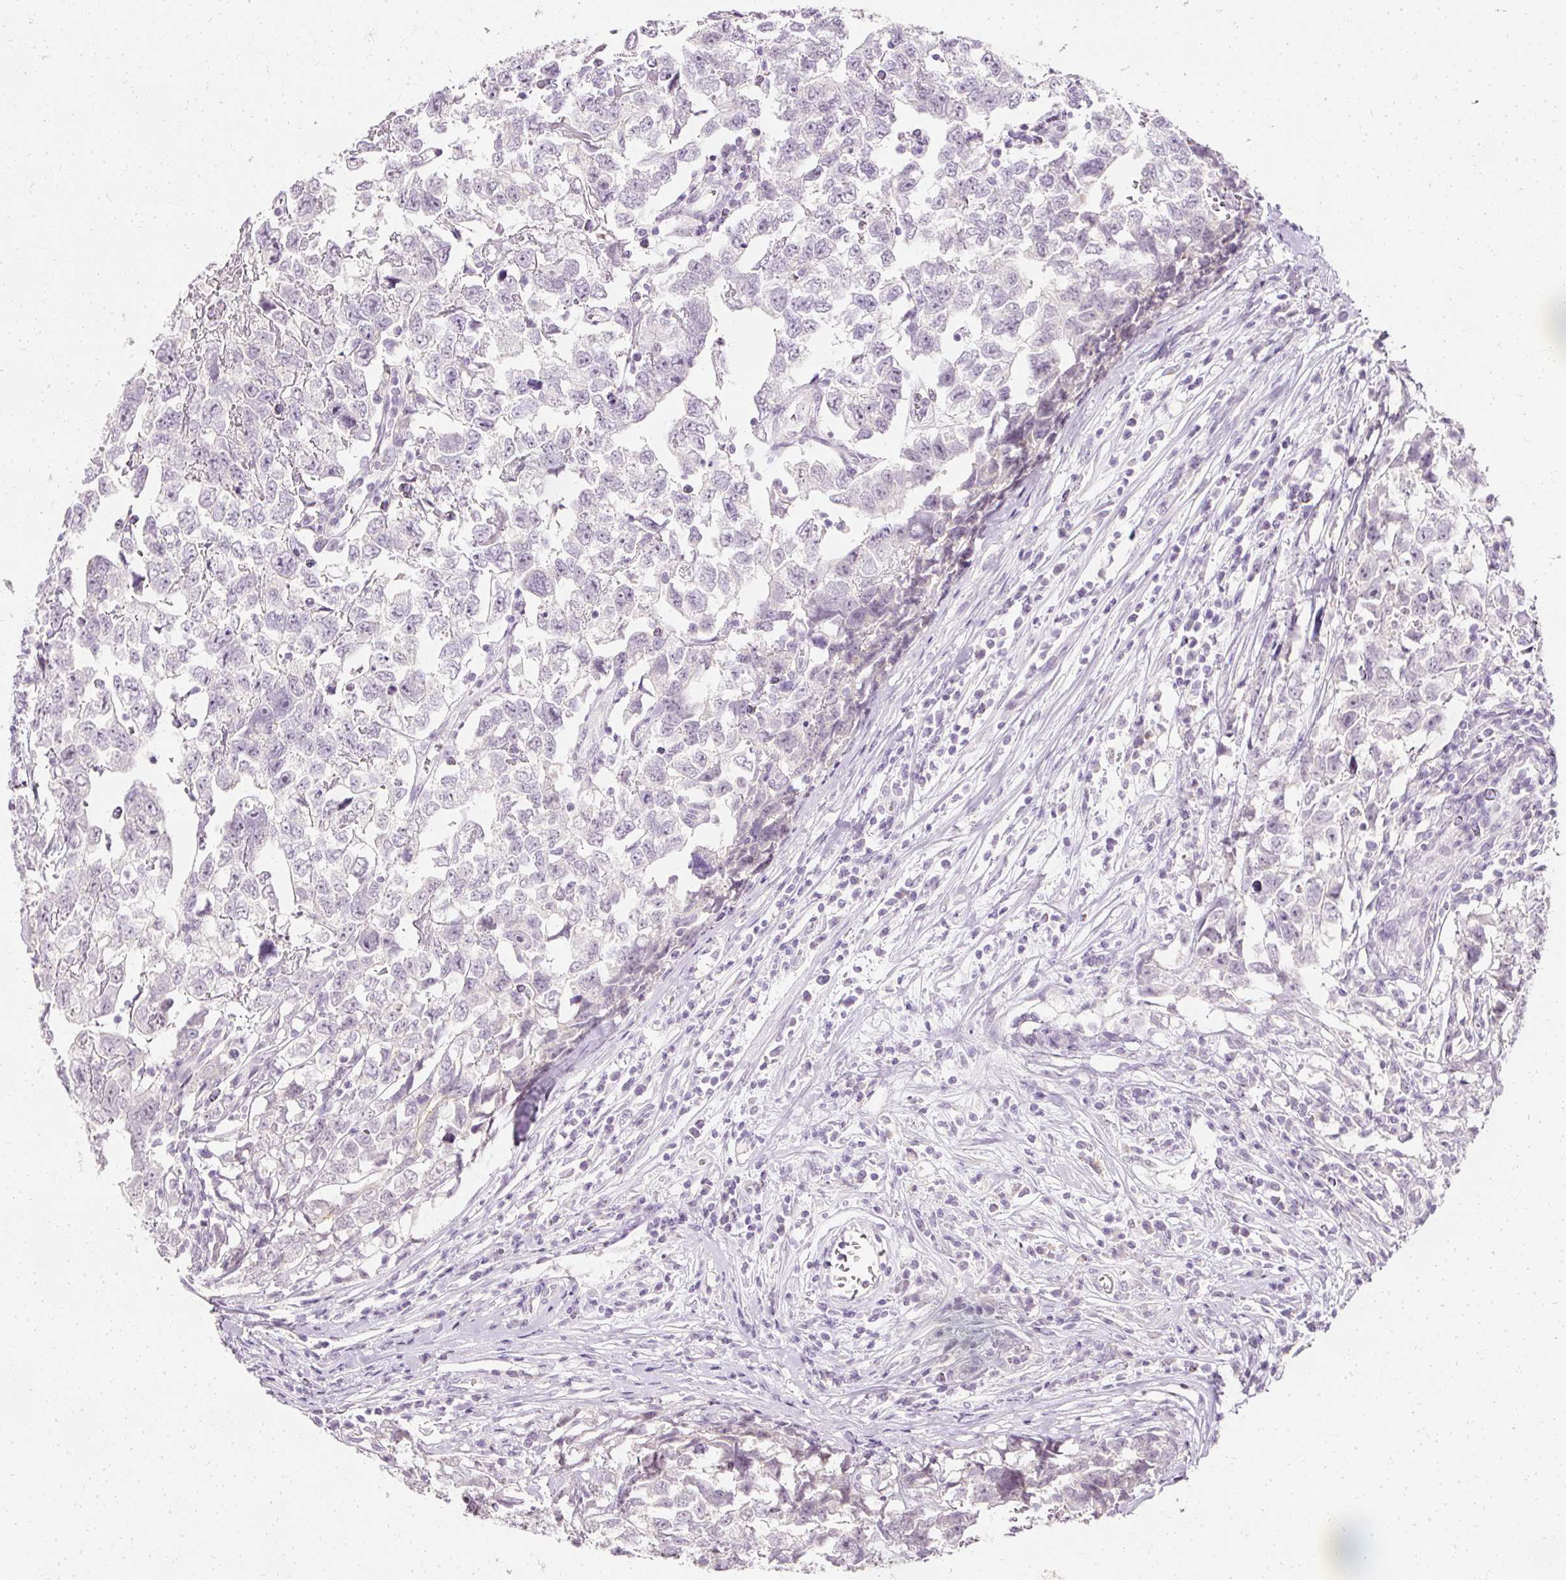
{"staining": {"intensity": "negative", "quantity": "none", "location": "none"}, "tissue": "testis cancer", "cell_type": "Tumor cells", "image_type": "cancer", "snomed": [{"axis": "morphology", "description": "Carcinoma, Embryonal, NOS"}, {"axis": "topography", "description": "Testis"}], "caption": "Immunohistochemical staining of human testis embryonal carcinoma reveals no significant staining in tumor cells.", "gene": "ELAVL3", "patient": {"sex": "male", "age": 22}}